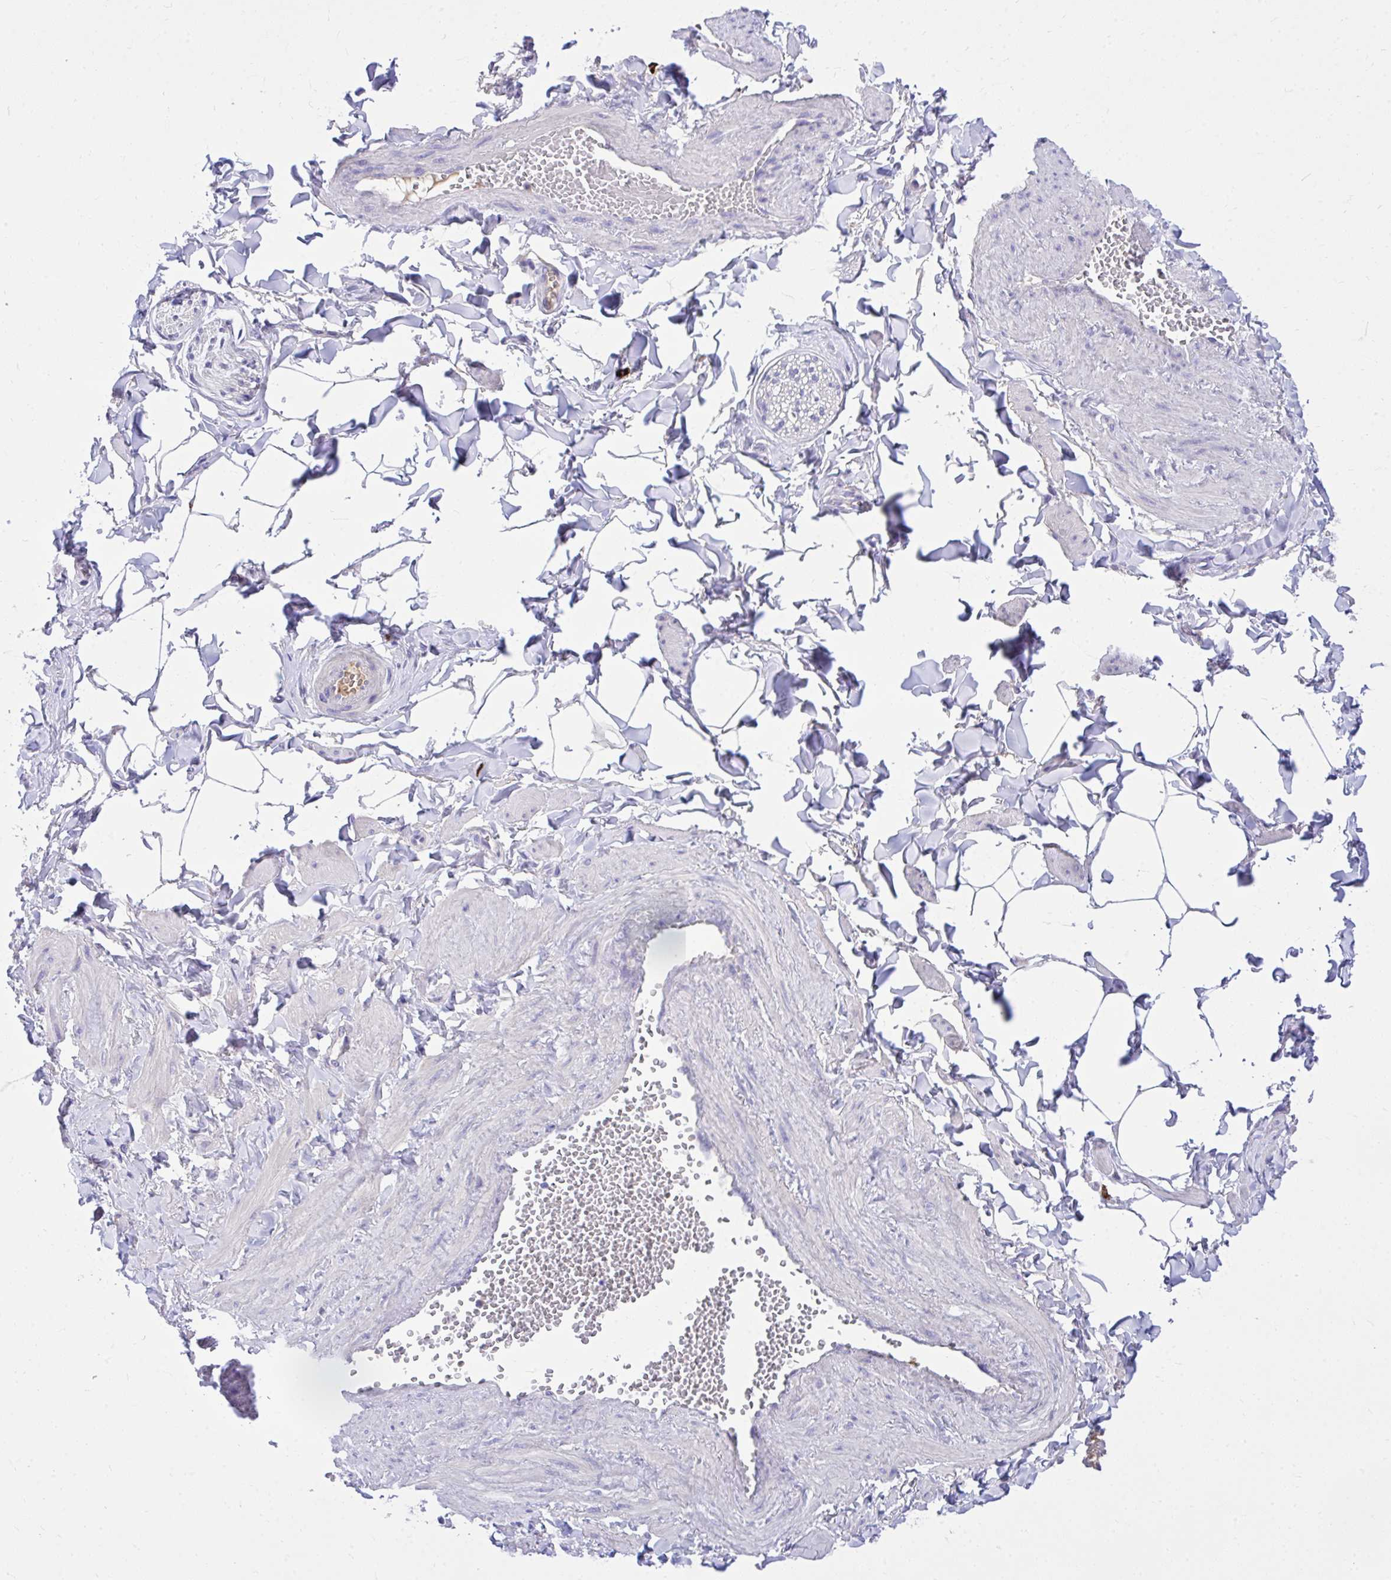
{"staining": {"intensity": "negative", "quantity": "none", "location": "none"}, "tissue": "adipose tissue", "cell_type": "Adipocytes", "image_type": "normal", "snomed": [{"axis": "morphology", "description": "Normal tissue, NOS"}, {"axis": "topography", "description": "Epididymis"}, {"axis": "topography", "description": "Peripheral nerve tissue"}], "caption": "Normal adipose tissue was stained to show a protein in brown. There is no significant staining in adipocytes.", "gene": "HRG", "patient": {"sex": "male", "age": 32}}